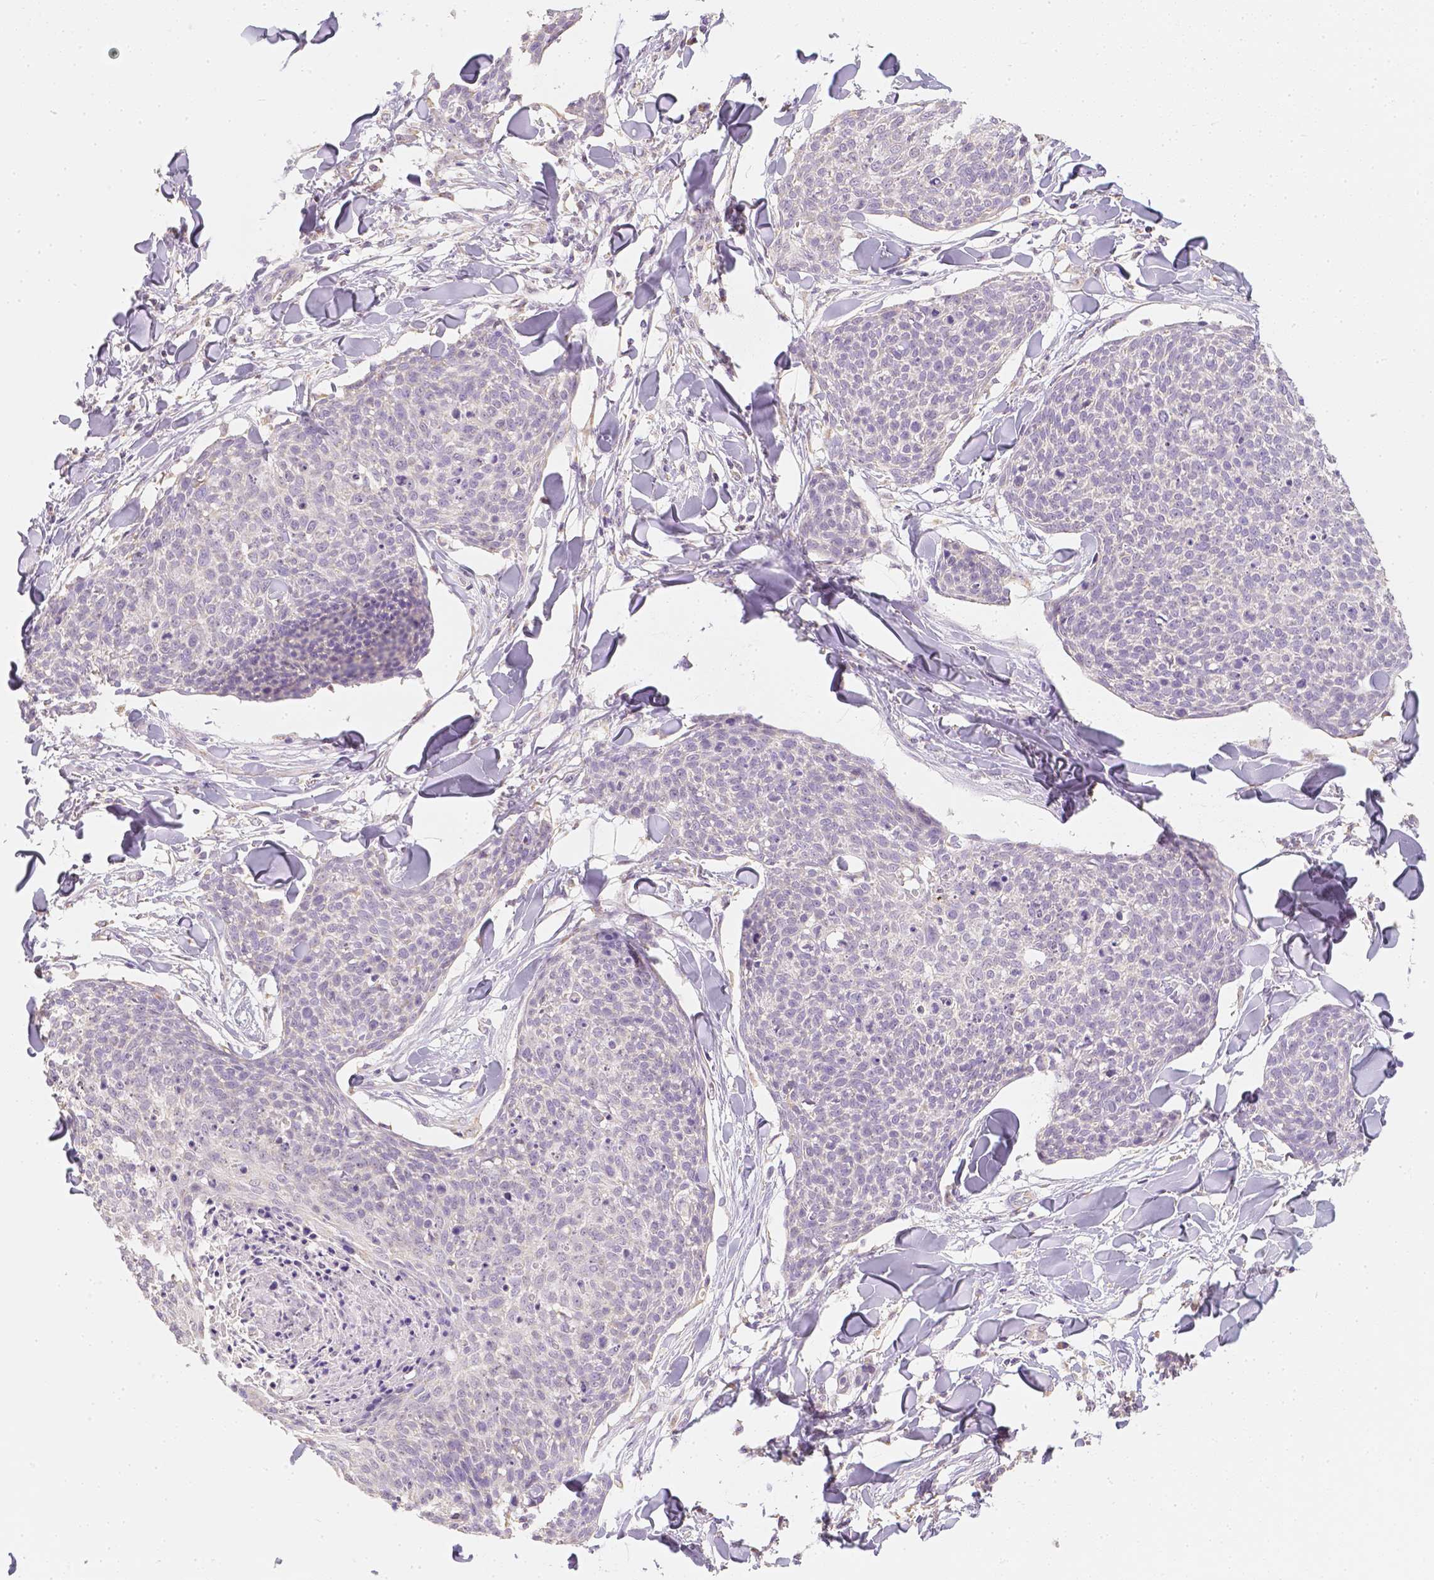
{"staining": {"intensity": "negative", "quantity": "none", "location": "none"}, "tissue": "skin cancer", "cell_type": "Tumor cells", "image_type": "cancer", "snomed": [{"axis": "morphology", "description": "Squamous cell carcinoma, NOS"}, {"axis": "topography", "description": "Skin"}, {"axis": "topography", "description": "Vulva"}], "caption": "This is an IHC histopathology image of skin squamous cell carcinoma. There is no positivity in tumor cells.", "gene": "NVL", "patient": {"sex": "female", "age": 75}}